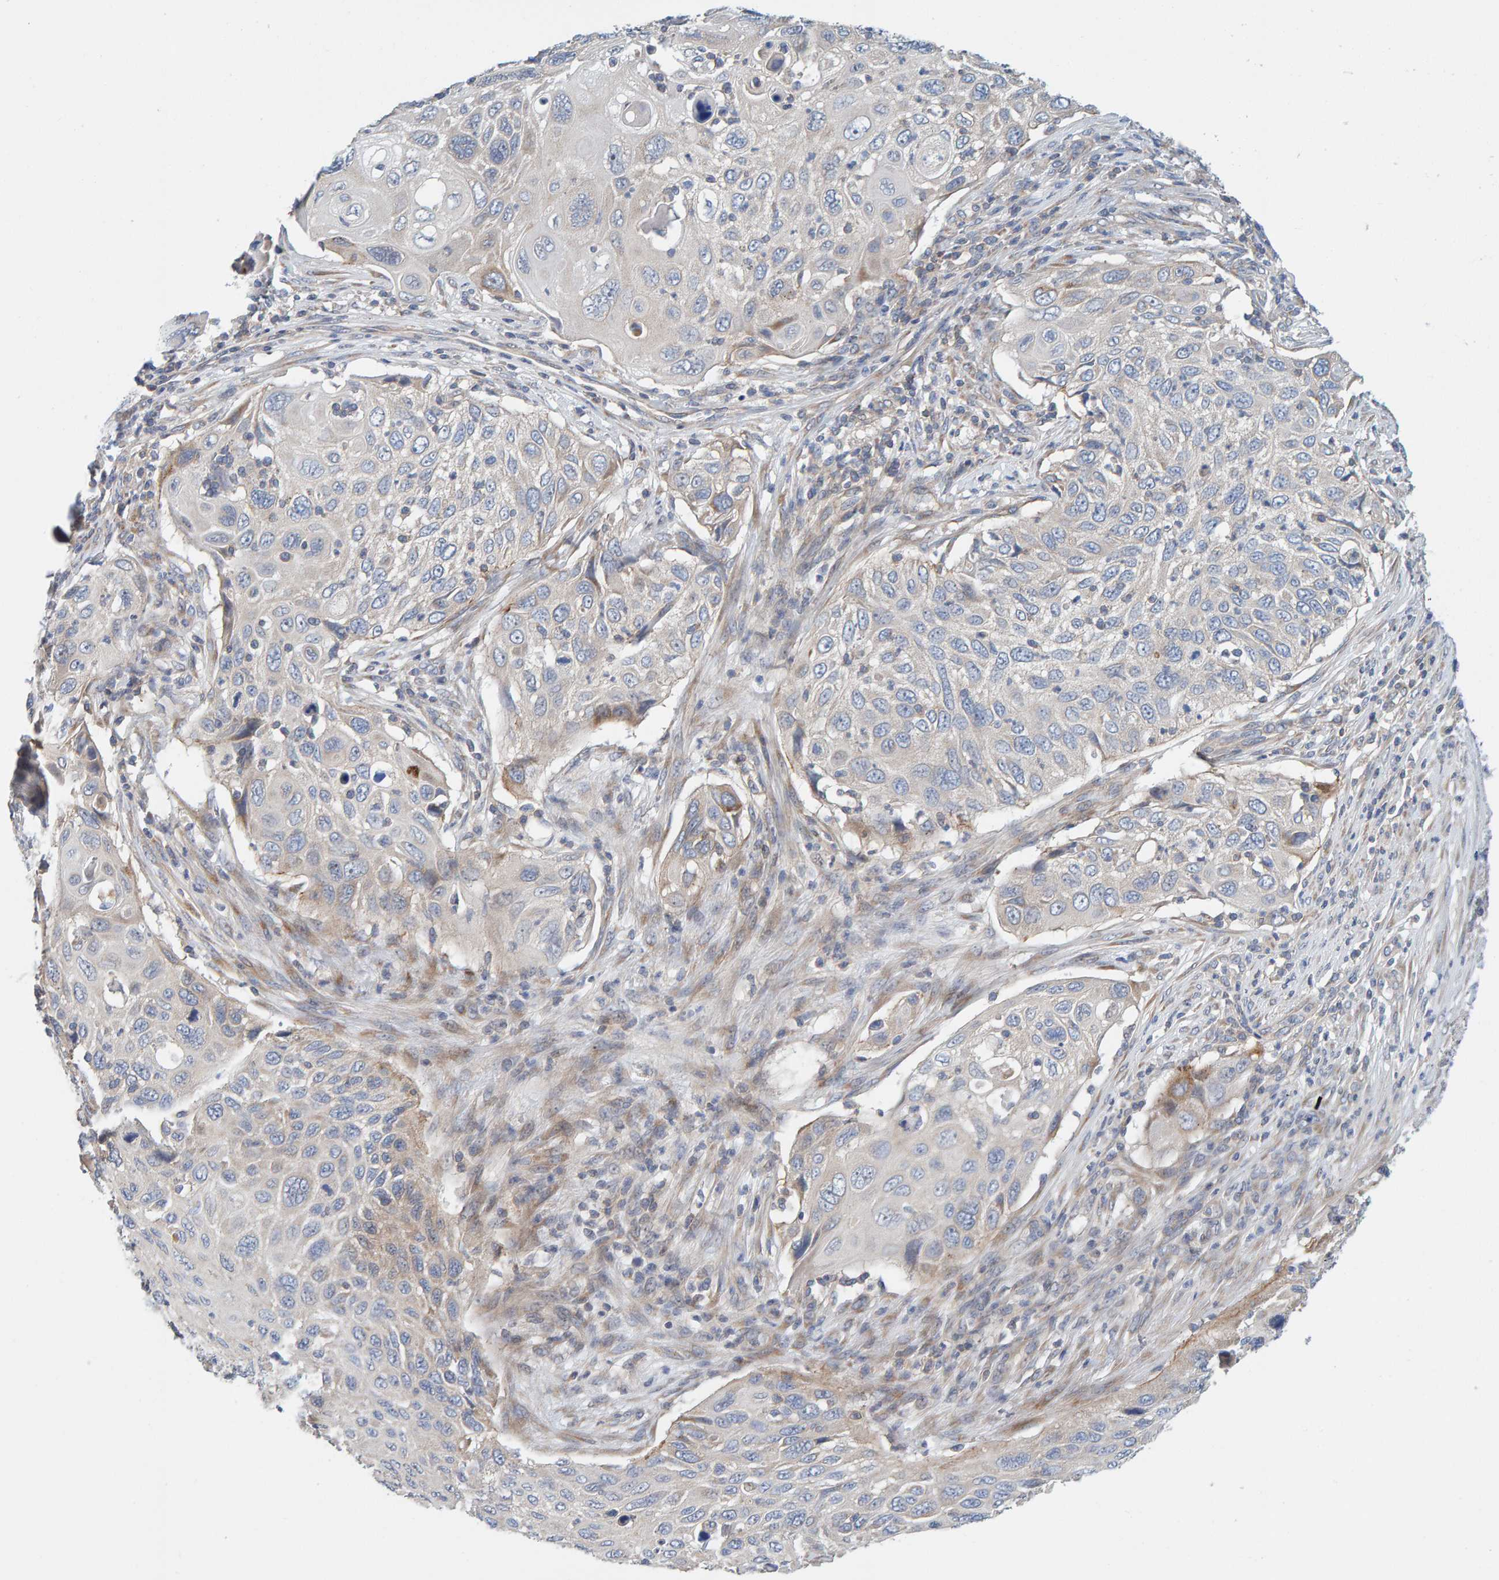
{"staining": {"intensity": "weak", "quantity": "<25%", "location": "cytoplasmic/membranous"}, "tissue": "cervical cancer", "cell_type": "Tumor cells", "image_type": "cancer", "snomed": [{"axis": "morphology", "description": "Squamous cell carcinoma, NOS"}, {"axis": "topography", "description": "Cervix"}], "caption": "A photomicrograph of human cervical cancer is negative for staining in tumor cells.", "gene": "CCM2", "patient": {"sex": "female", "age": 70}}